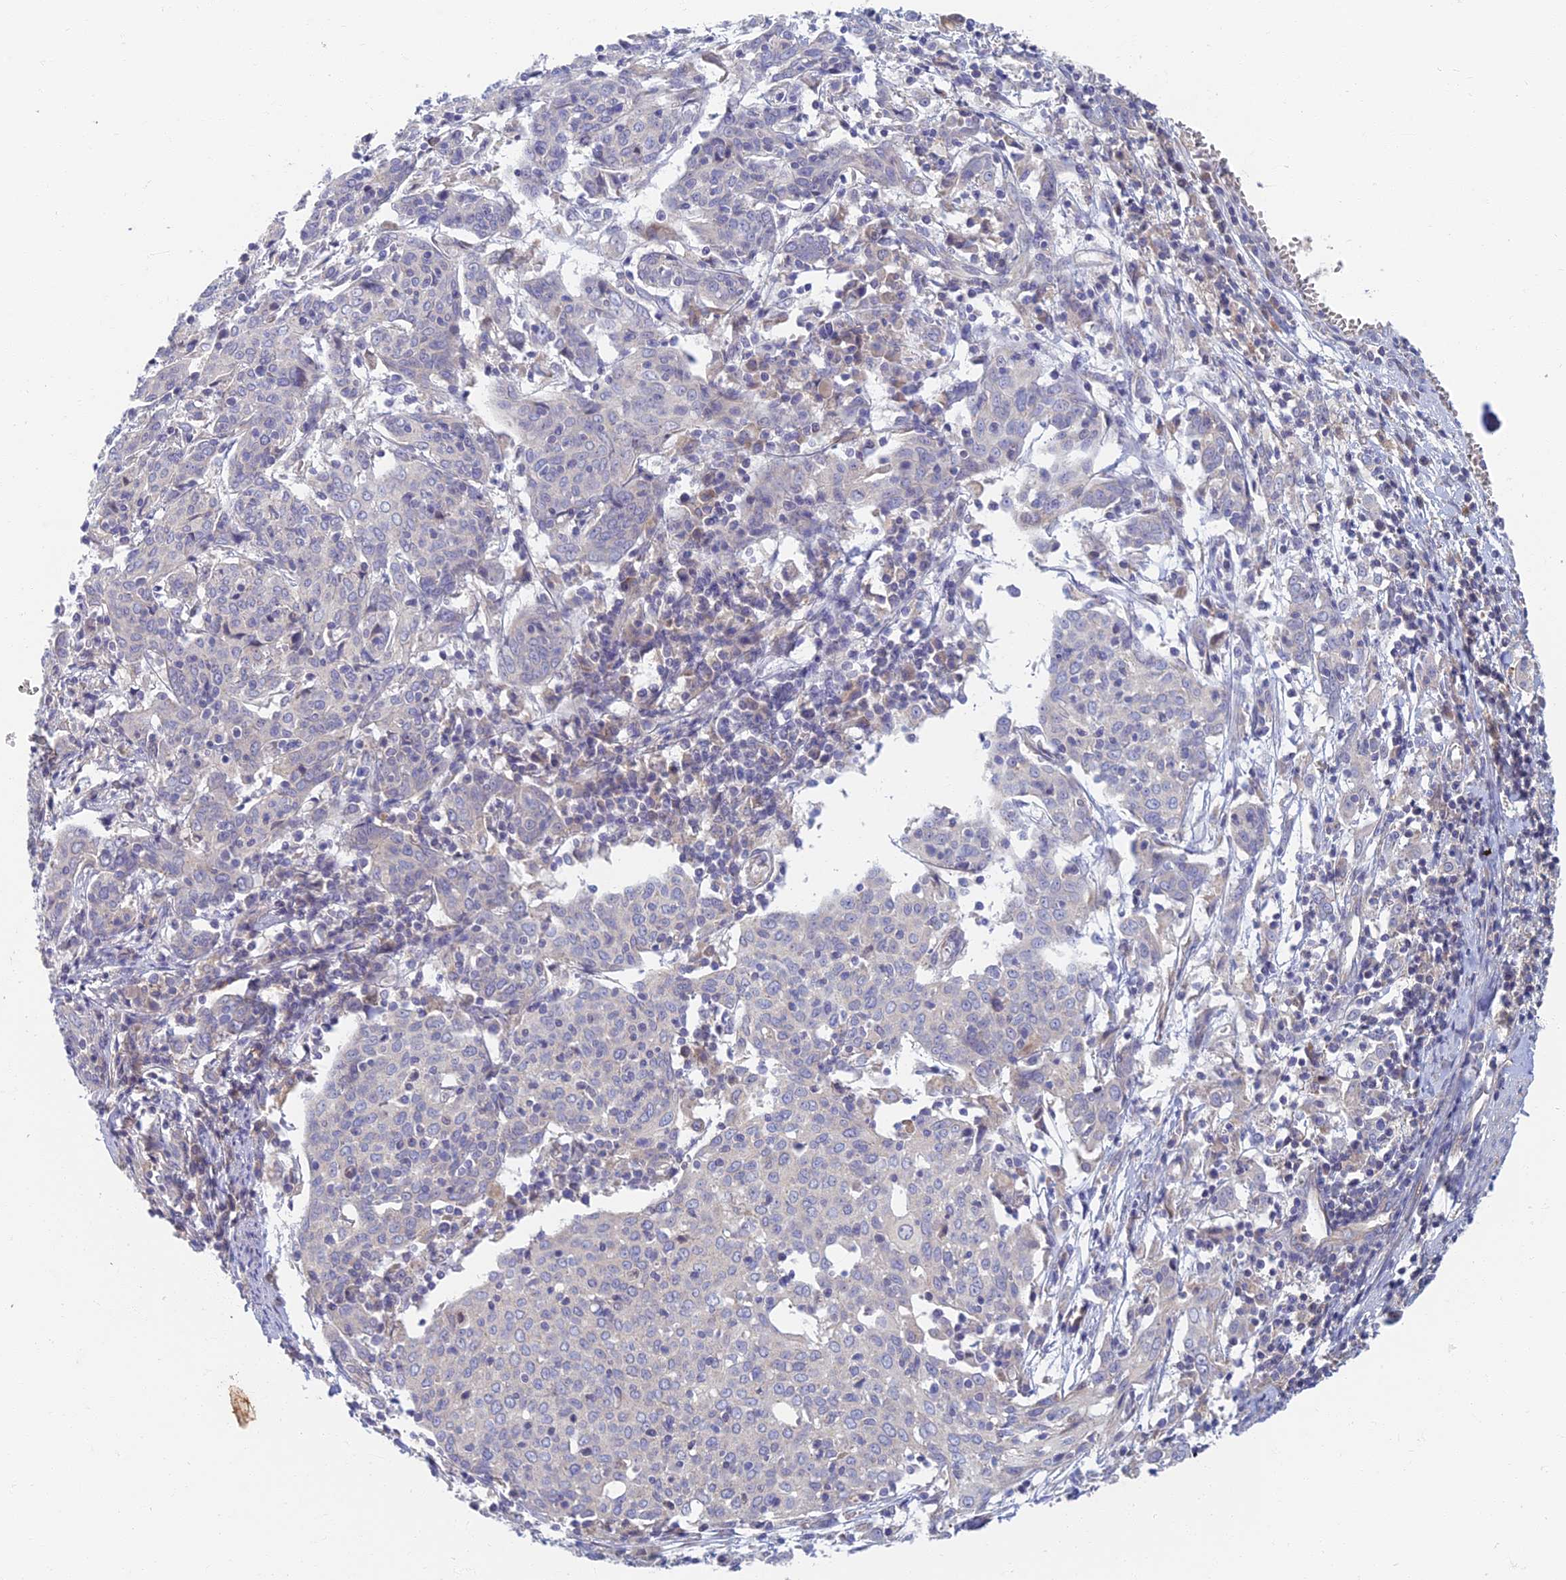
{"staining": {"intensity": "negative", "quantity": "none", "location": "none"}, "tissue": "cervical cancer", "cell_type": "Tumor cells", "image_type": "cancer", "snomed": [{"axis": "morphology", "description": "Squamous cell carcinoma, NOS"}, {"axis": "topography", "description": "Cervix"}], "caption": "Tumor cells show no significant positivity in squamous cell carcinoma (cervical). (DAB (3,3'-diaminobenzidine) IHC visualized using brightfield microscopy, high magnification).", "gene": "SOGA1", "patient": {"sex": "female", "age": 67}}